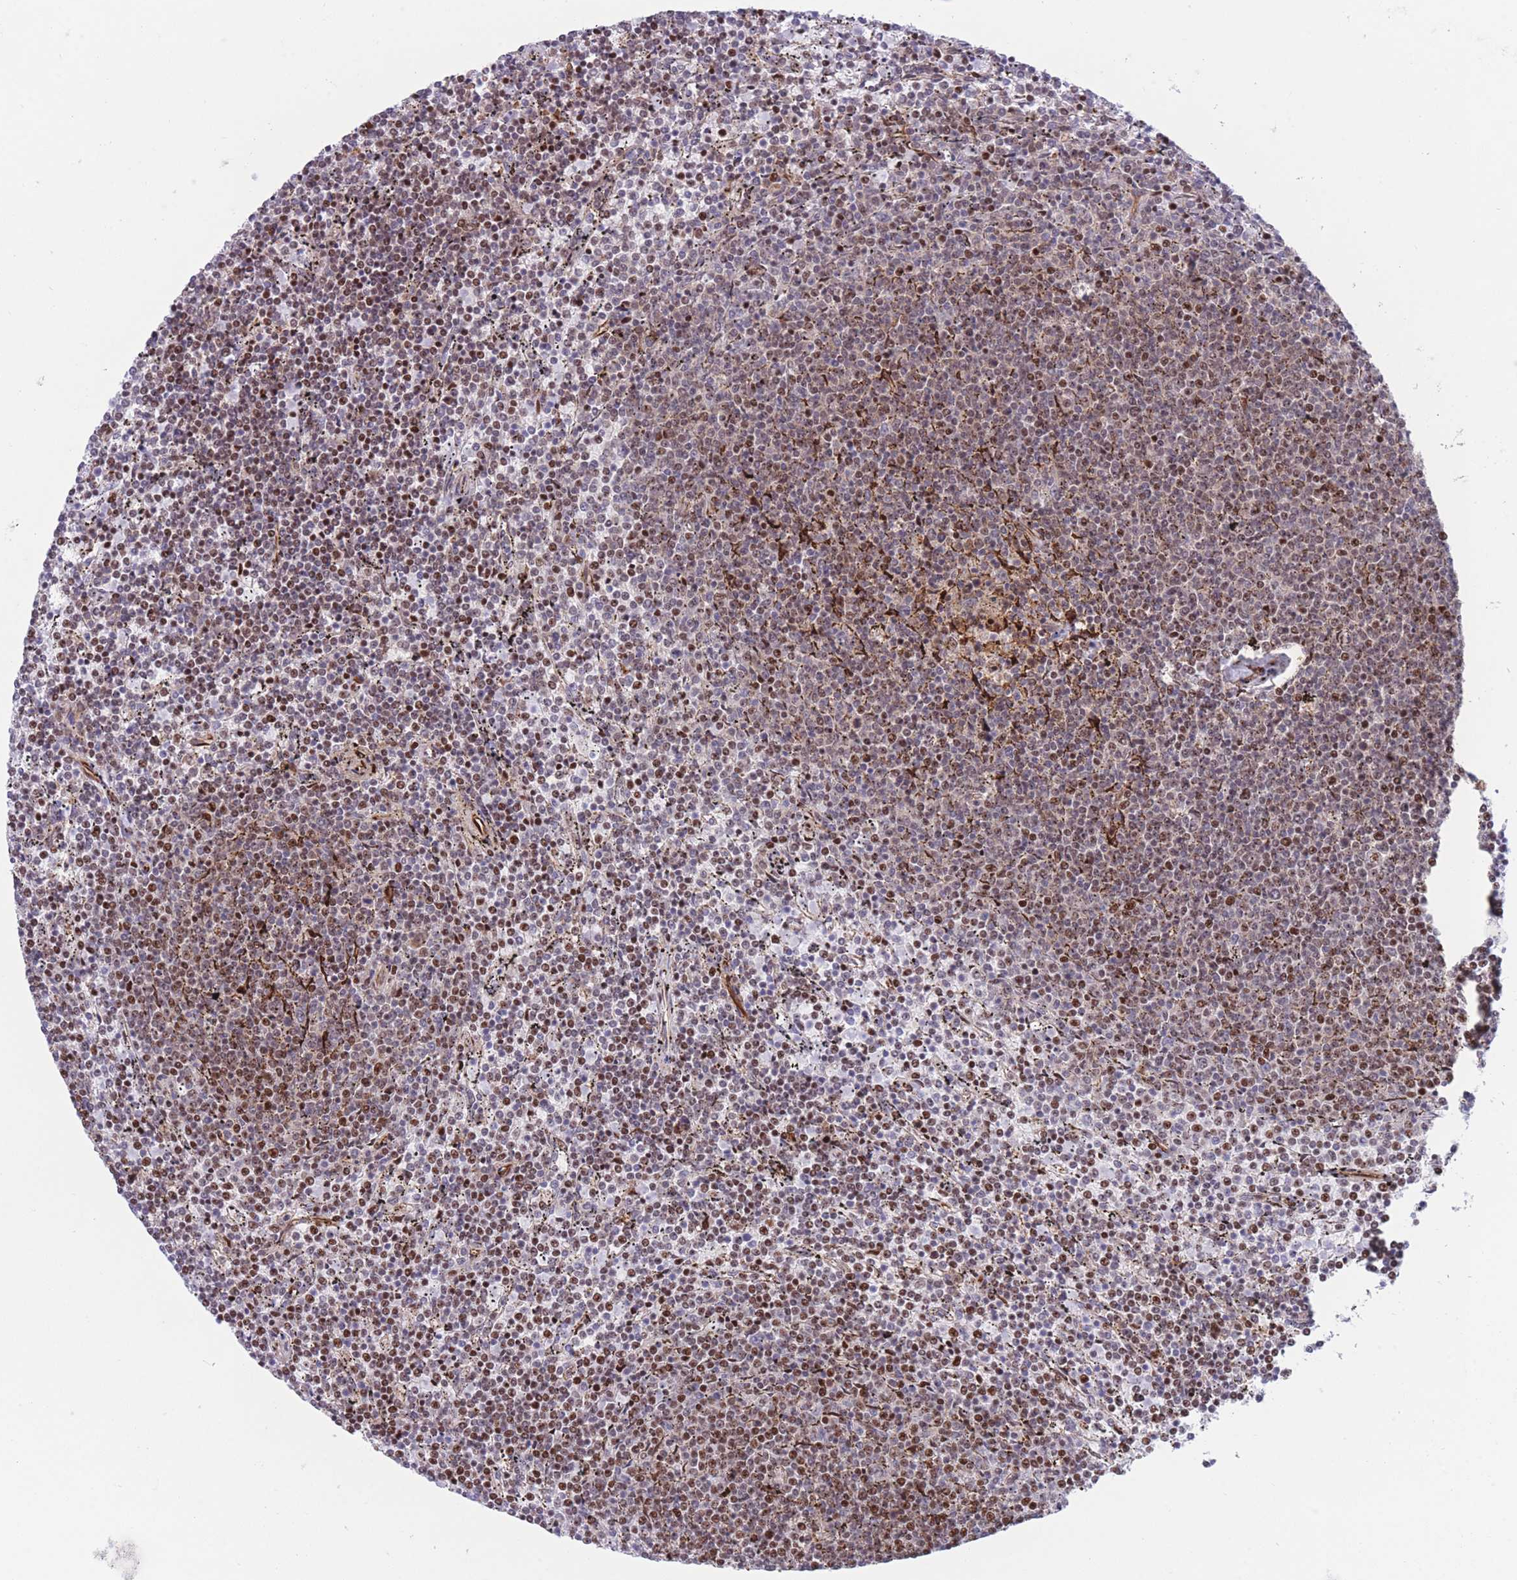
{"staining": {"intensity": "strong", "quantity": "25%-75%", "location": "nuclear"}, "tissue": "lymphoma", "cell_type": "Tumor cells", "image_type": "cancer", "snomed": [{"axis": "morphology", "description": "Malignant lymphoma, non-Hodgkin's type, Low grade"}, {"axis": "topography", "description": "Spleen"}], "caption": "Lymphoma tissue demonstrates strong nuclear positivity in approximately 25%-75% of tumor cells The protein is stained brown, and the nuclei are stained in blue (DAB (3,3'-diaminobenzidine) IHC with brightfield microscopy, high magnification).", "gene": "DNAJC3", "patient": {"sex": "female", "age": 50}}